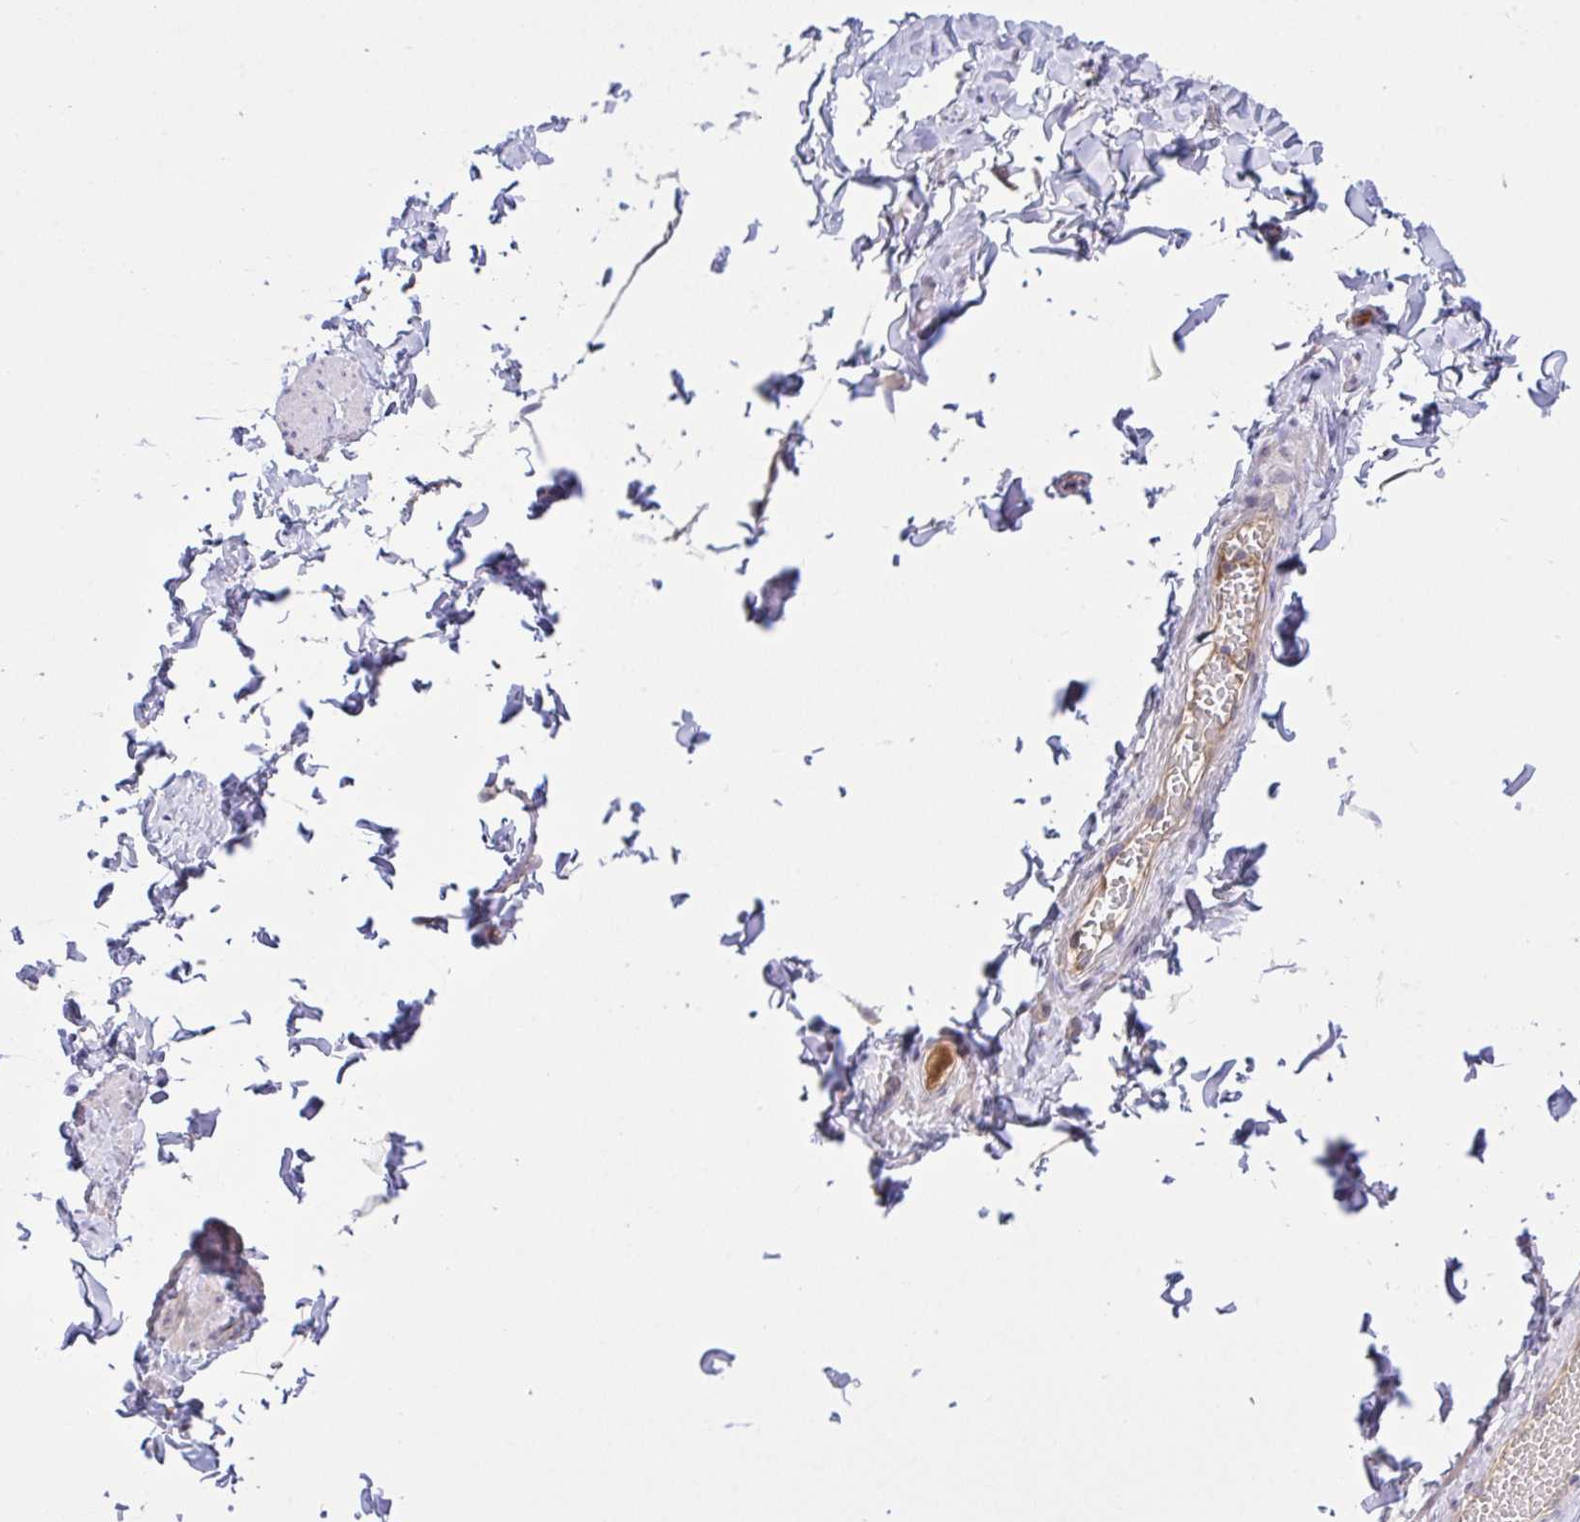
{"staining": {"intensity": "negative", "quantity": "none", "location": "none"}, "tissue": "adipose tissue", "cell_type": "Adipocytes", "image_type": "normal", "snomed": [{"axis": "morphology", "description": "Normal tissue, NOS"}, {"axis": "topography", "description": "Soft tissue"}, {"axis": "topography", "description": "Adipose tissue"}, {"axis": "topography", "description": "Vascular tissue"}, {"axis": "topography", "description": "Peripheral nerve tissue"}], "caption": "This is a micrograph of IHC staining of normal adipose tissue, which shows no expression in adipocytes.", "gene": "ZNF581", "patient": {"sex": "male", "age": 29}}